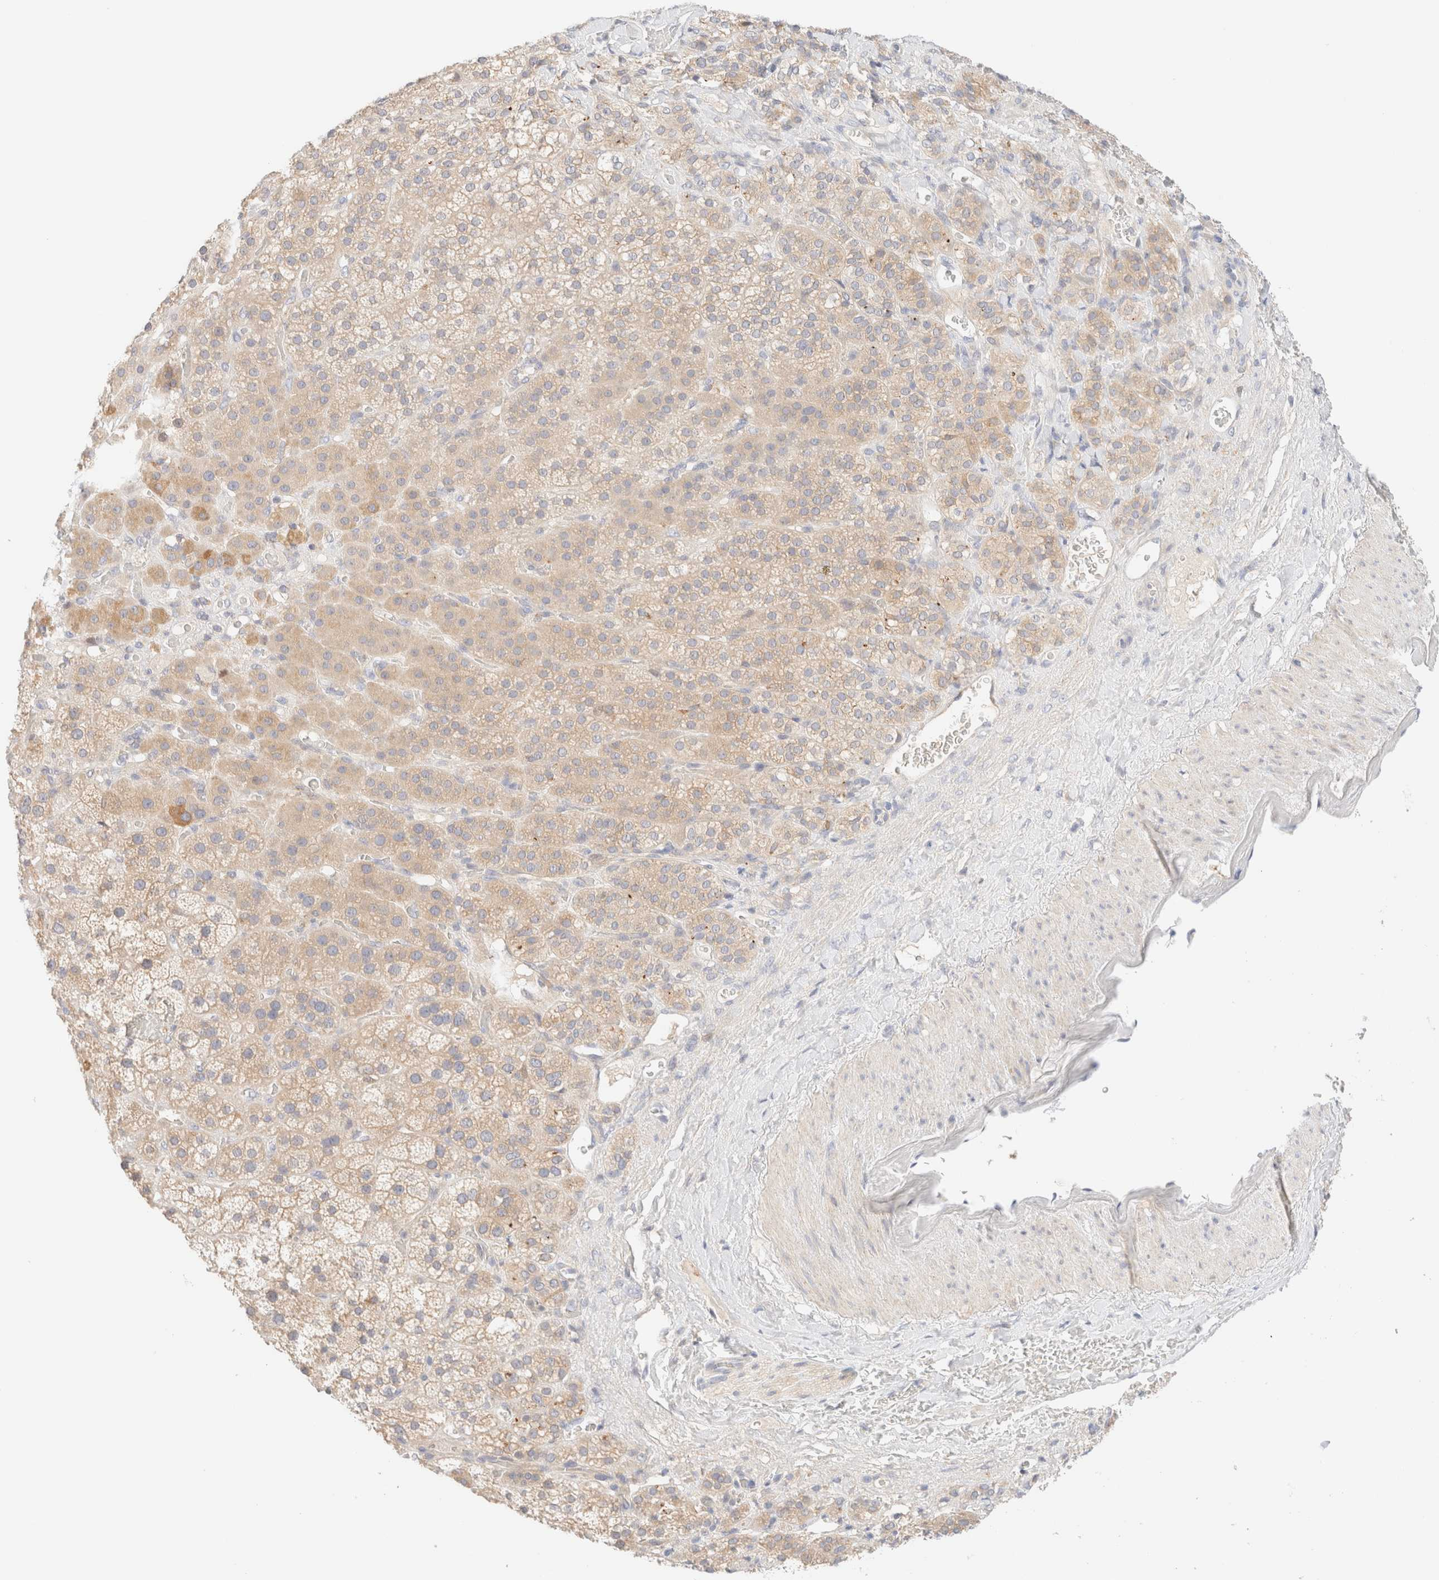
{"staining": {"intensity": "weak", "quantity": "<25%", "location": "cytoplasmic/membranous"}, "tissue": "adrenal gland", "cell_type": "Glandular cells", "image_type": "normal", "snomed": [{"axis": "morphology", "description": "Normal tissue, NOS"}, {"axis": "topography", "description": "Adrenal gland"}], "caption": "Immunohistochemical staining of unremarkable adrenal gland reveals no significant staining in glandular cells. (Stains: DAB IHC with hematoxylin counter stain, Microscopy: brightfield microscopy at high magnification).", "gene": "SARM1", "patient": {"sex": "male", "age": 57}}